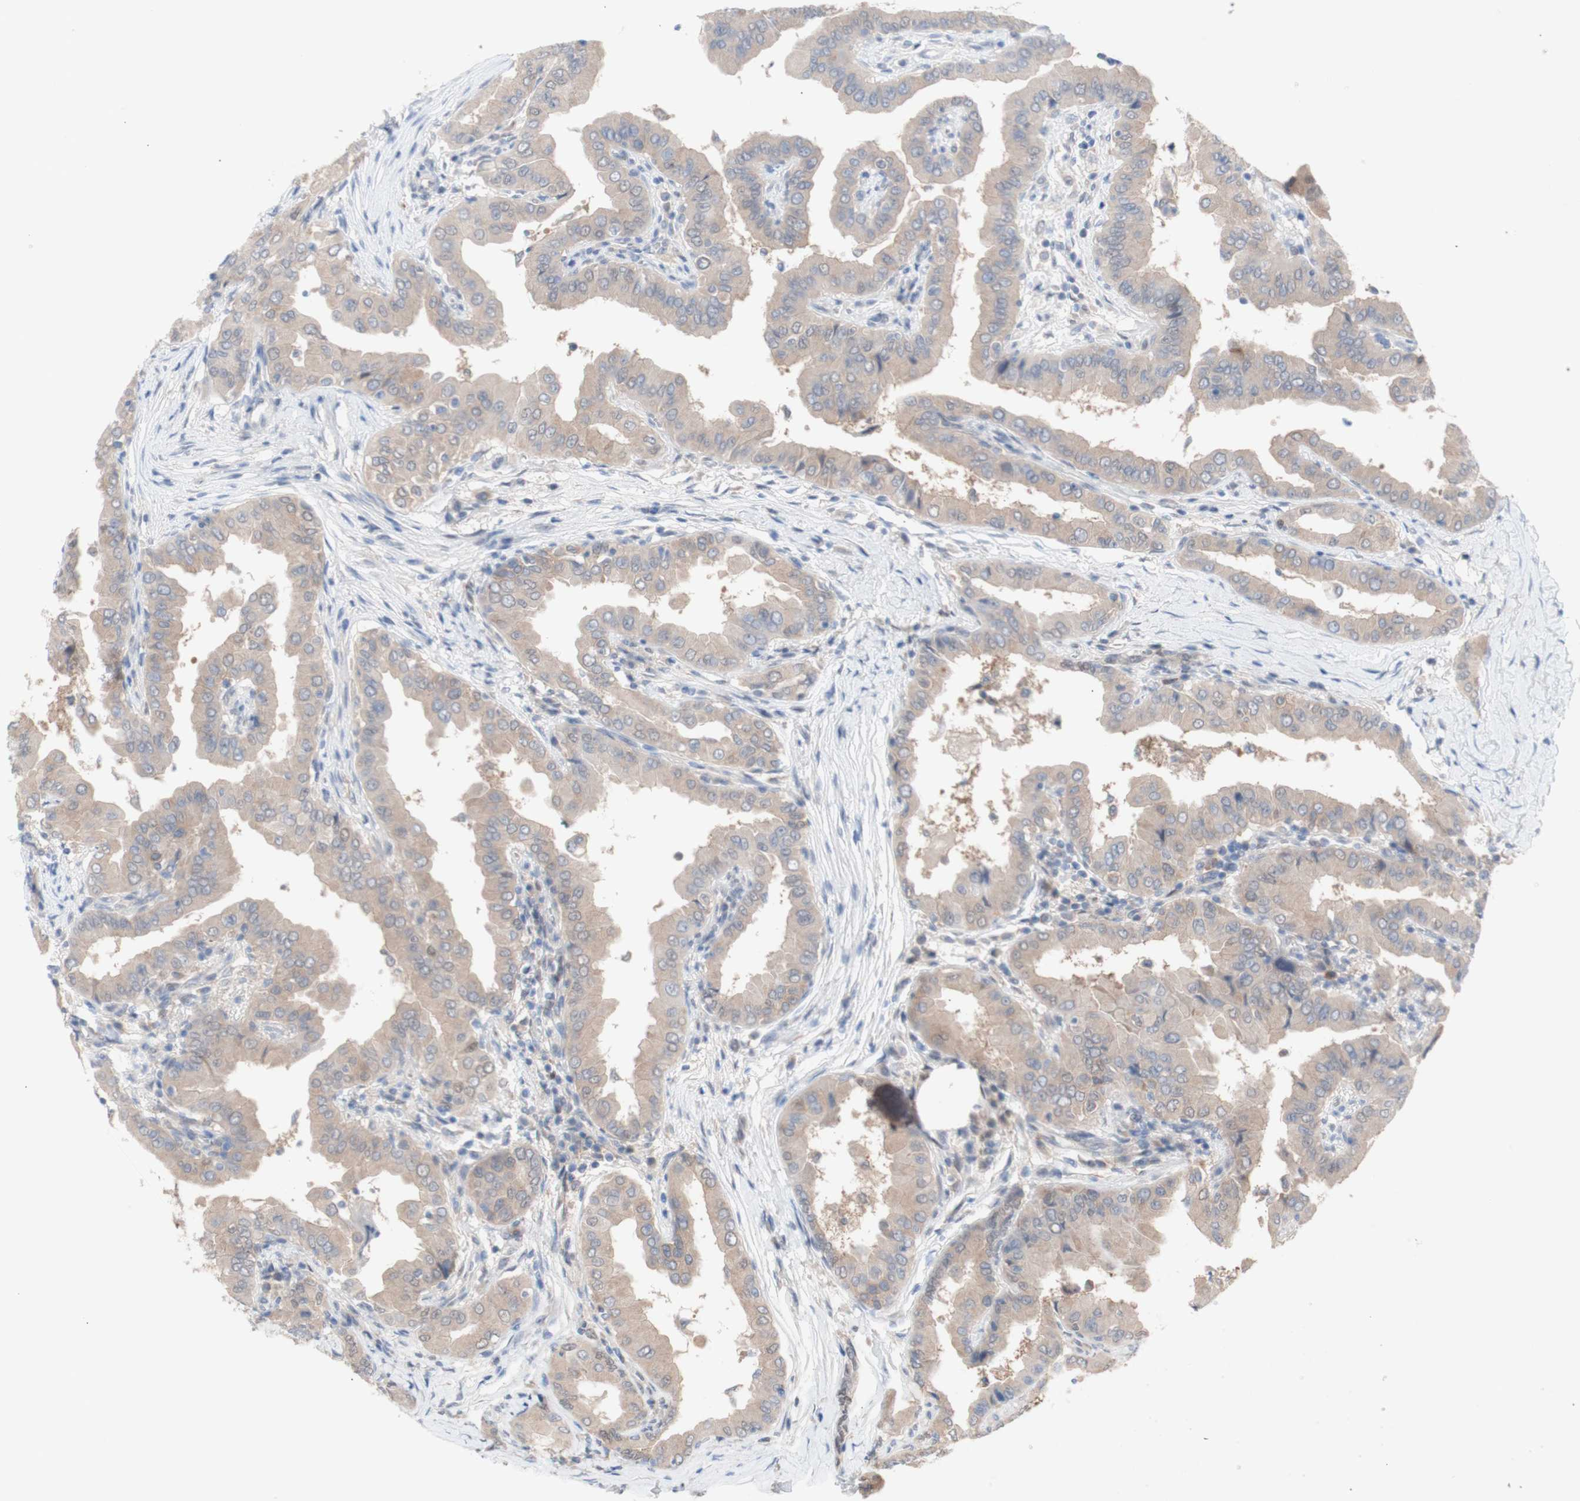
{"staining": {"intensity": "weak", "quantity": ">75%", "location": "cytoplasmic/membranous"}, "tissue": "thyroid cancer", "cell_type": "Tumor cells", "image_type": "cancer", "snomed": [{"axis": "morphology", "description": "Papillary adenocarcinoma, NOS"}, {"axis": "topography", "description": "Thyroid gland"}], "caption": "Immunohistochemical staining of thyroid papillary adenocarcinoma demonstrates weak cytoplasmic/membranous protein expression in approximately >75% of tumor cells.", "gene": "PRMT5", "patient": {"sex": "male", "age": 33}}